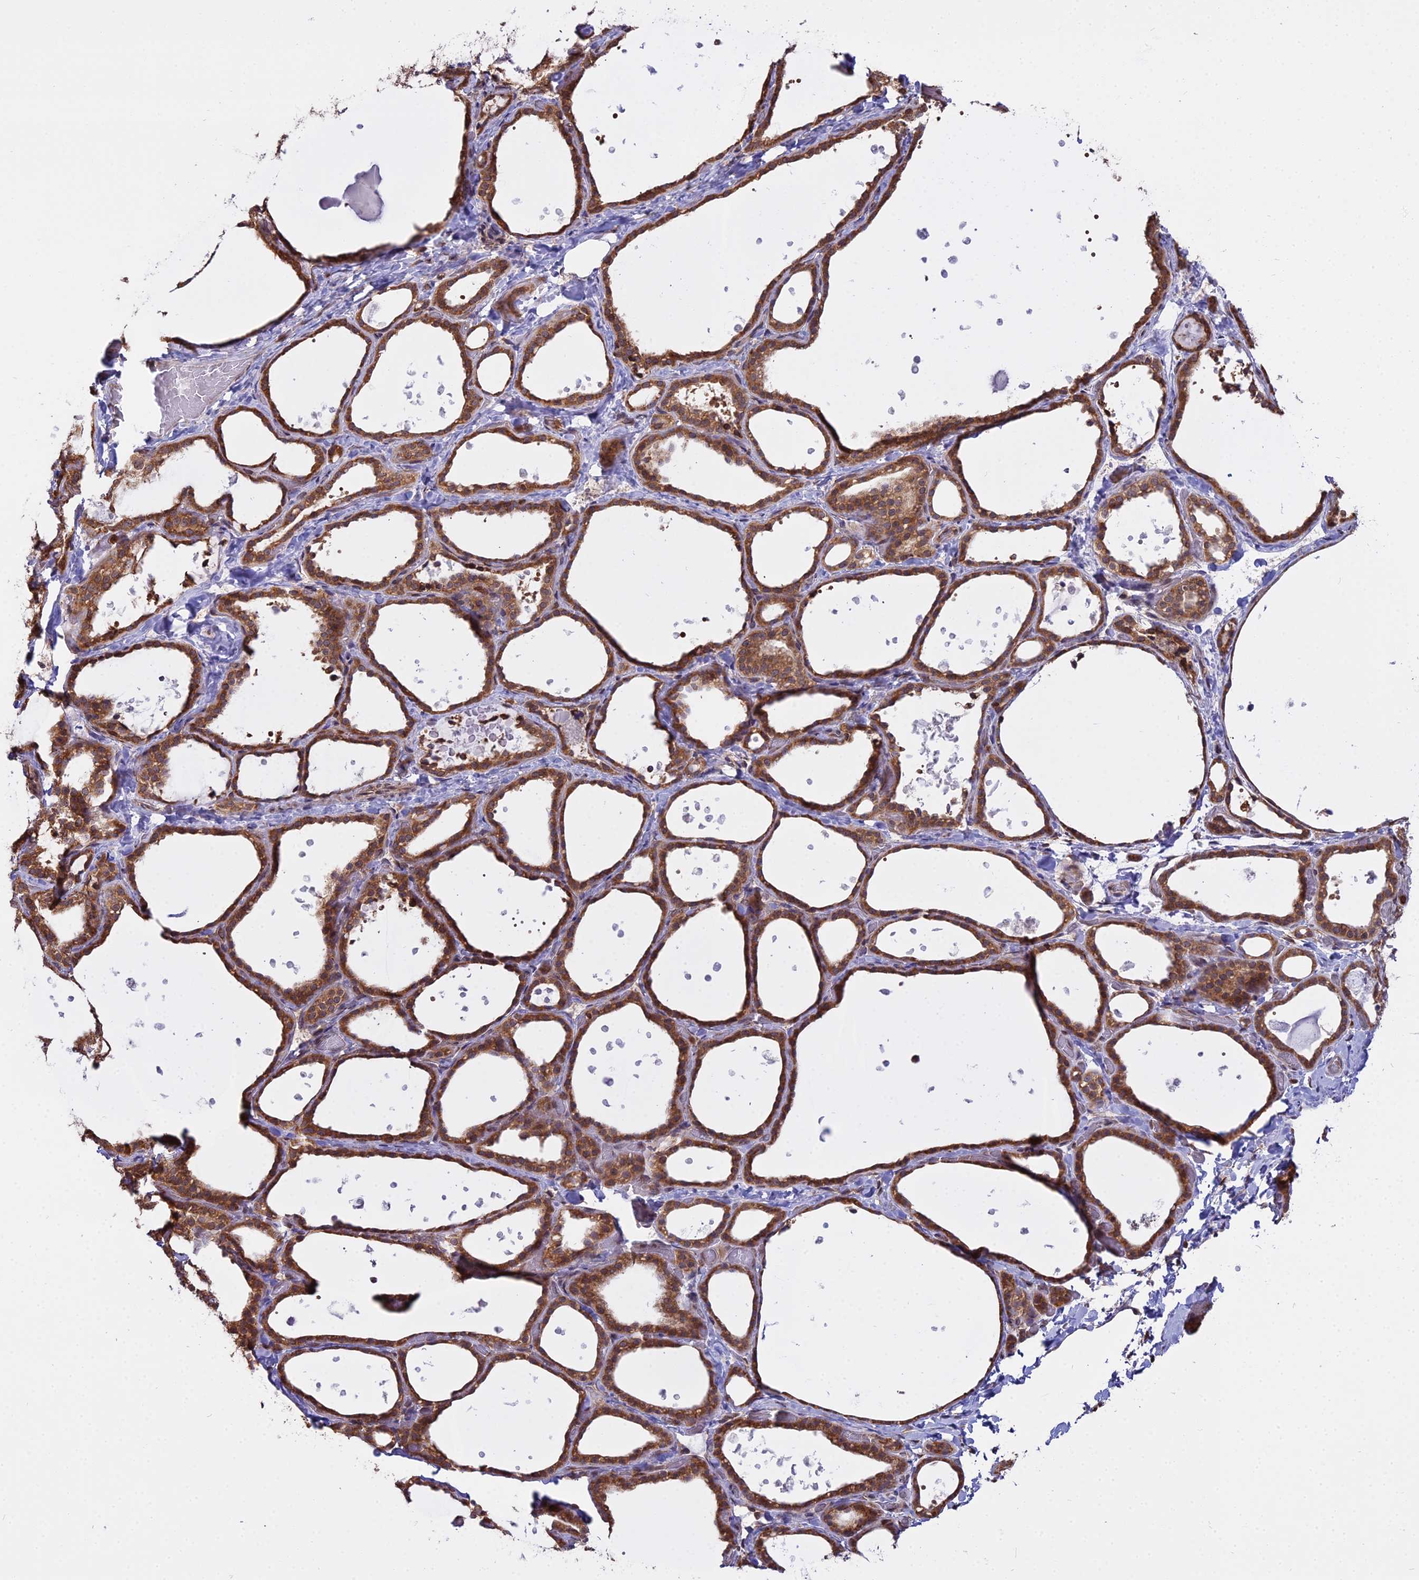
{"staining": {"intensity": "moderate", "quantity": ">75%", "location": "cytoplasmic/membranous"}, "tissue": "thyroid gland", "cell_type": "Glandular cells", "image_type": "normal", "snomed": [{"axis": "morphology", "description": "Normal tissue, NOS"}, {"axis": "topography", "description": "Thyroid gland"}], "caption": "This photomicrograph reveals benign thyroid gland stained with immunohistochemistry (IHC) to label a protein in brown. The cytoplasmic/membranous of glandular cells show moderate positivity for the protein. Nuclei are counter-stained blue.", "gene": "RPL26", "patient": {"sex": "female", "age": 44}}